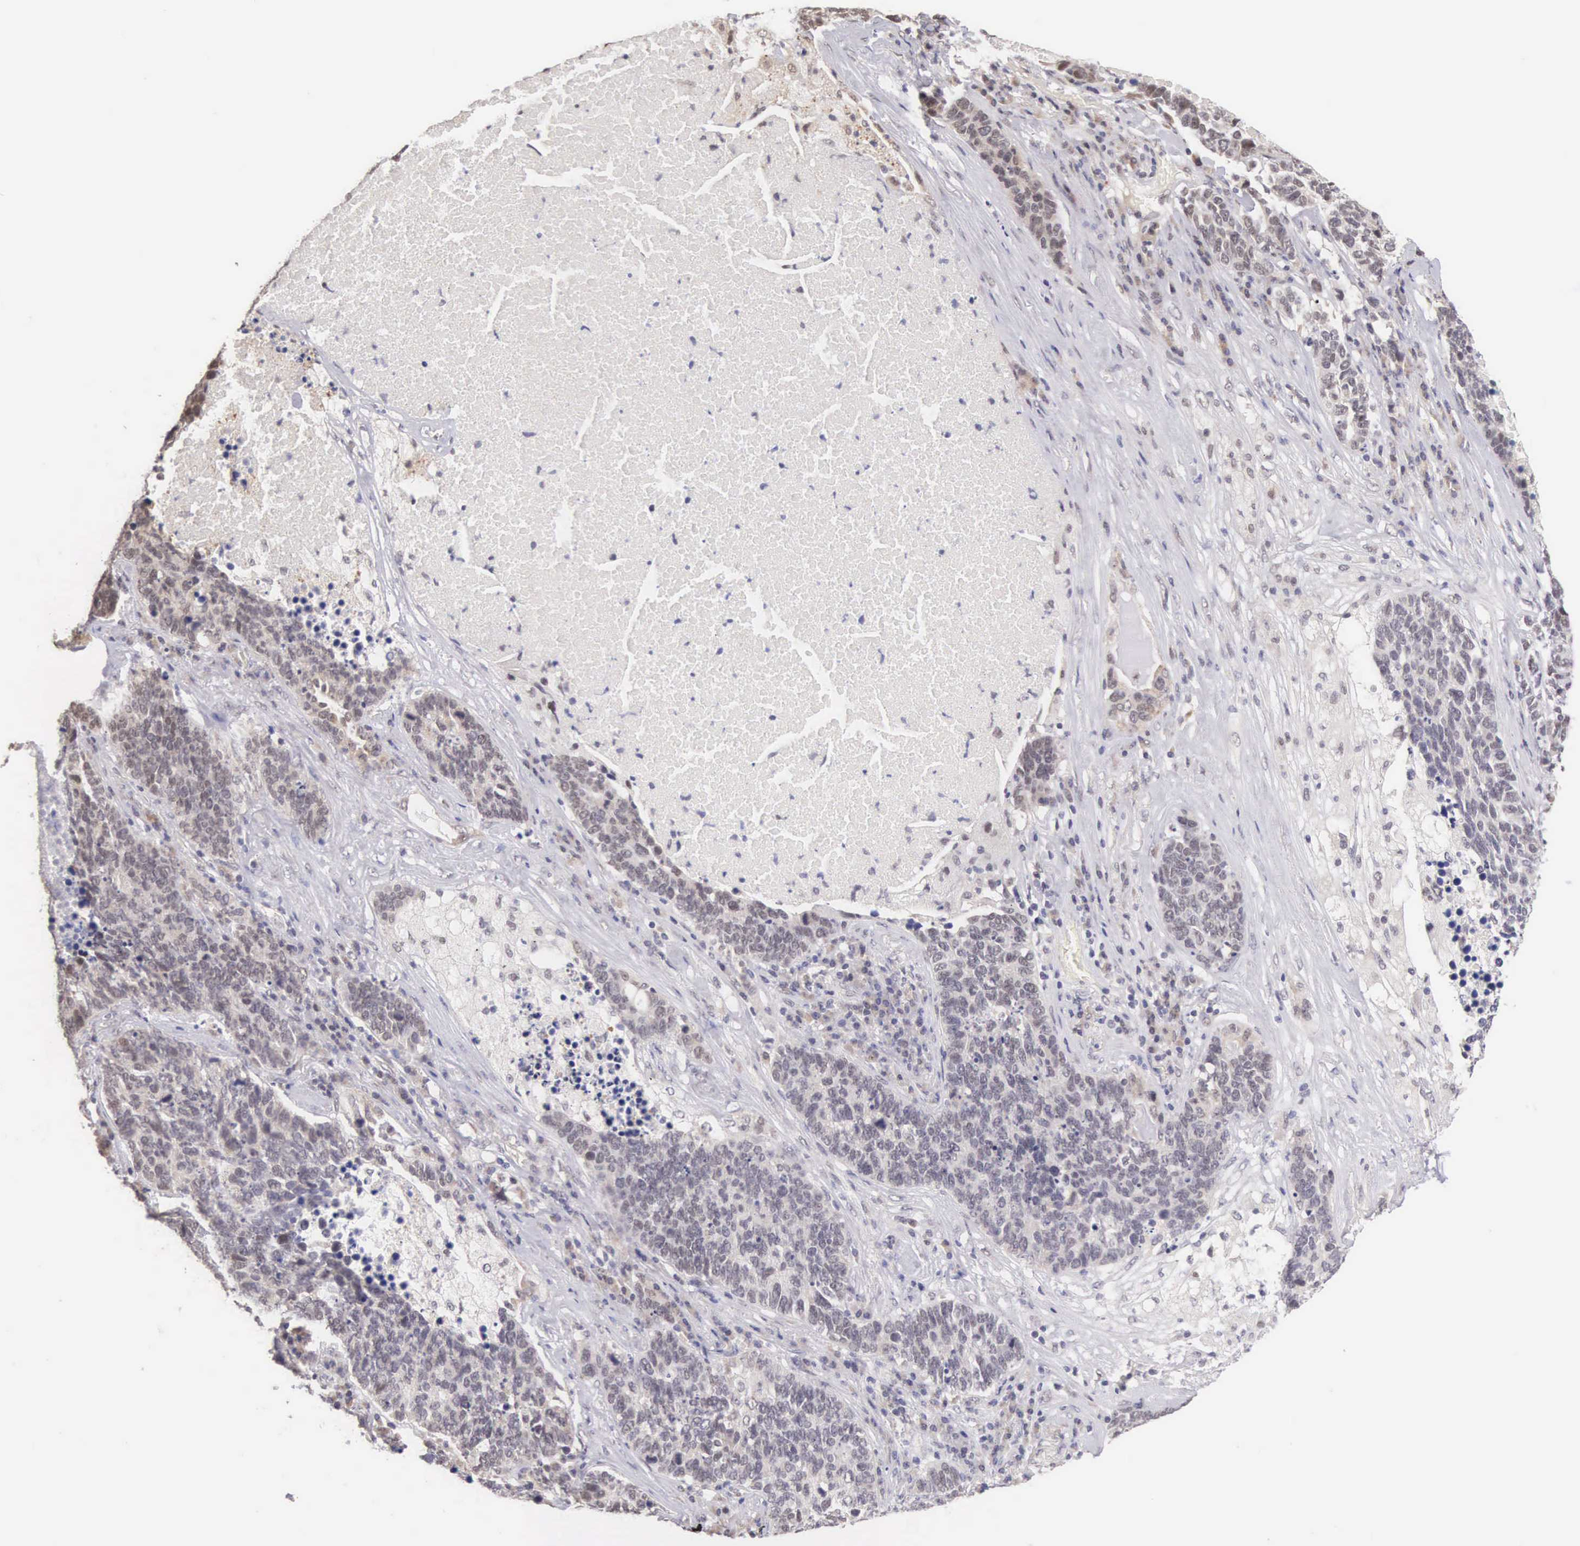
{"staining": {"intensity": "moderate", "quantity": "<25%", "location": "nuclear"}, "tissue": "lung cancer", "cell_type": "Tumor cells", "image_type": "cancer", "snomed": [{"axis": "morphology", "description": "Neoplasm, malignant, NOS"}, {"axis": "topography", "description": "Lung"}], "caption": "Tumor cells show low levels of moderate nuclear positivity in about <25% of cells in human lung cancer.", "gene": "HMGXB4", "patient": {"sex": "female", "age": 75}}